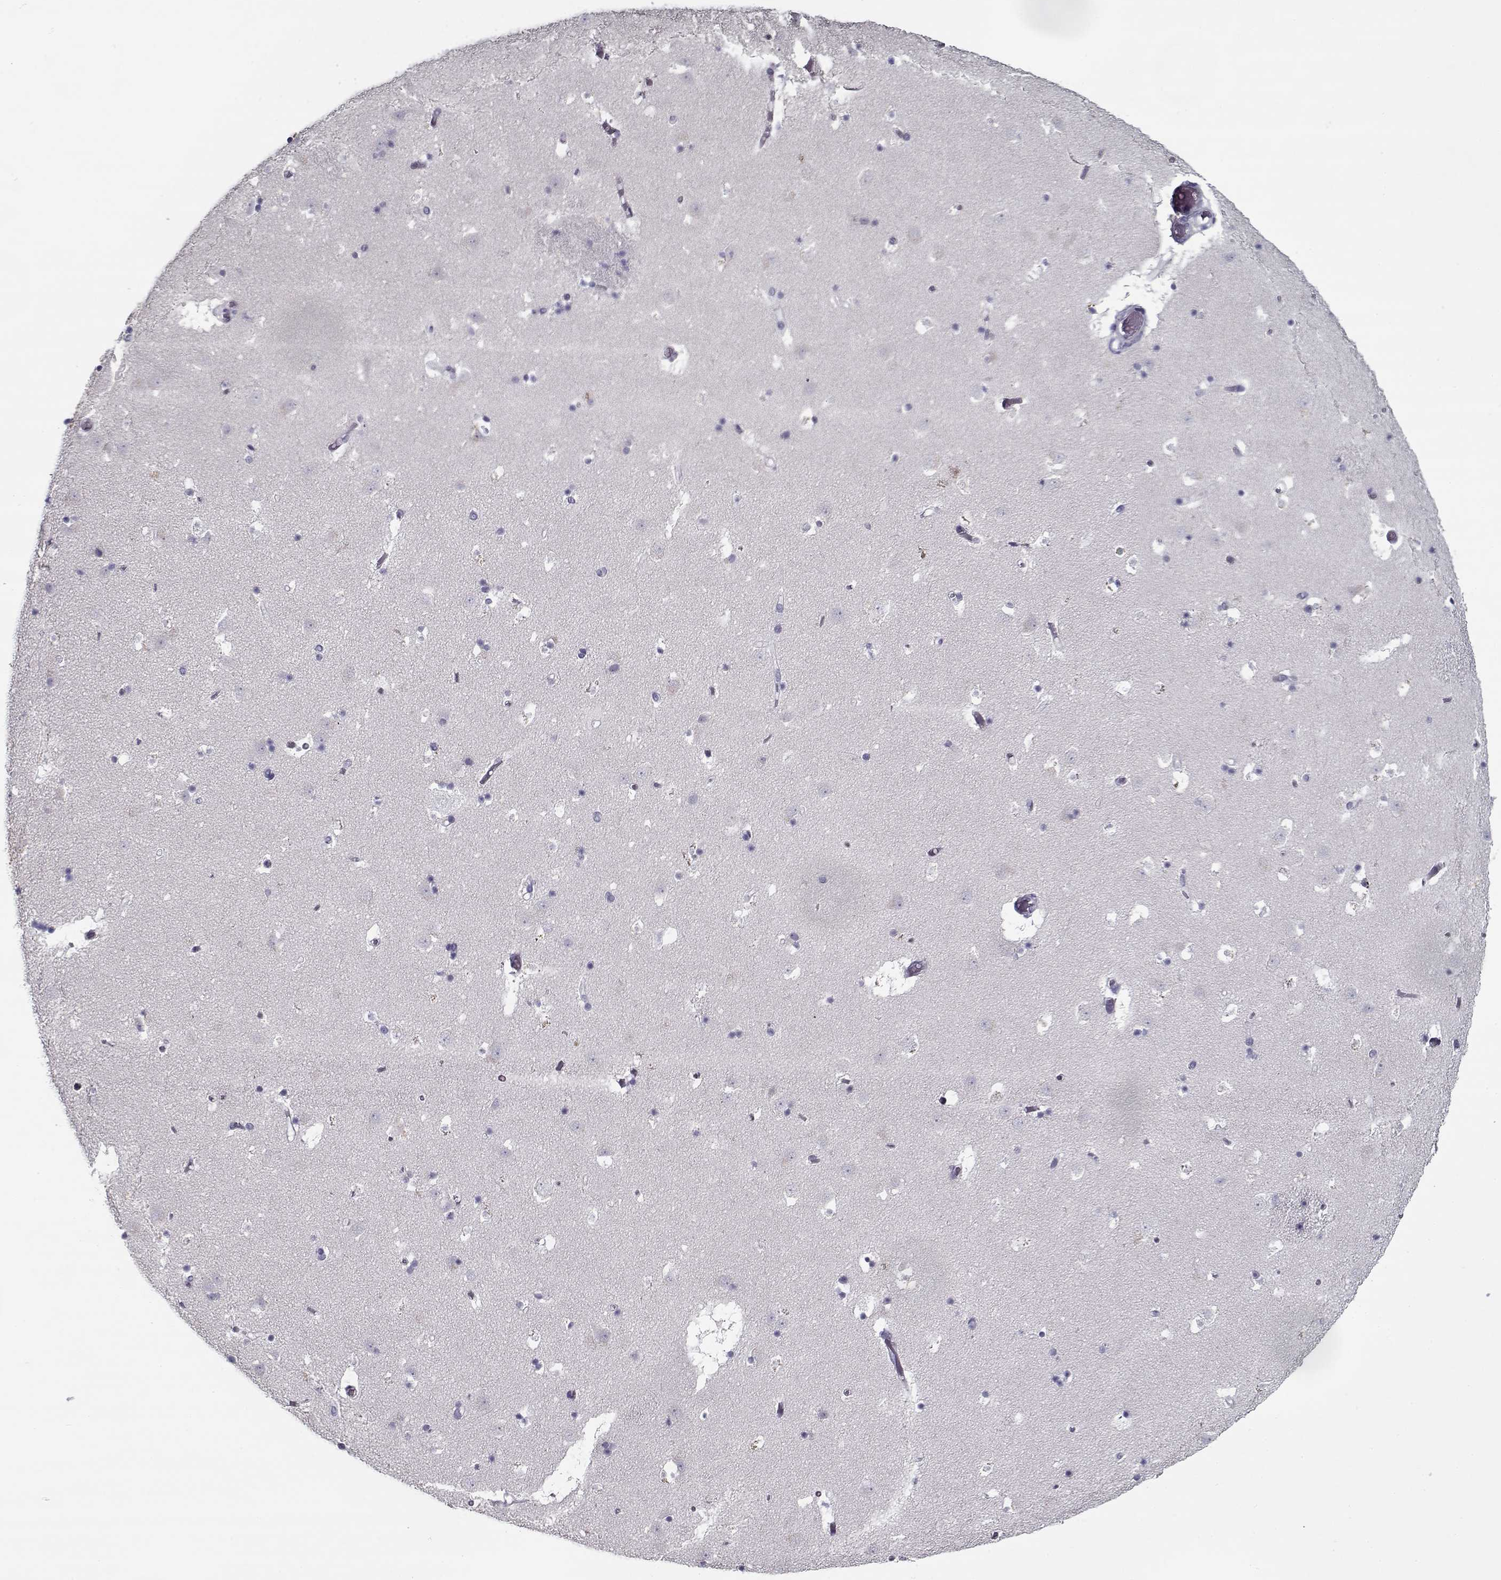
{"staining": {"intensity": "negative", "quantity": "none", "location": "none"}, "tissue": "caudate", "cell_type": "Glial cells", "image_type": "normal", "snomed": [{"axis": "morphology", "description": "Normal tissue, NOS"}, {"axis": "topography", "description": "Lateral ventricle wall"}], "caption": "Immunohistochemical staining of unremarkable caudate shows no significant positivity in glial cells. (DAB IHC, high magnification).", "gene": "RNF32", "patient": {"sex": "female", "age": 42}}